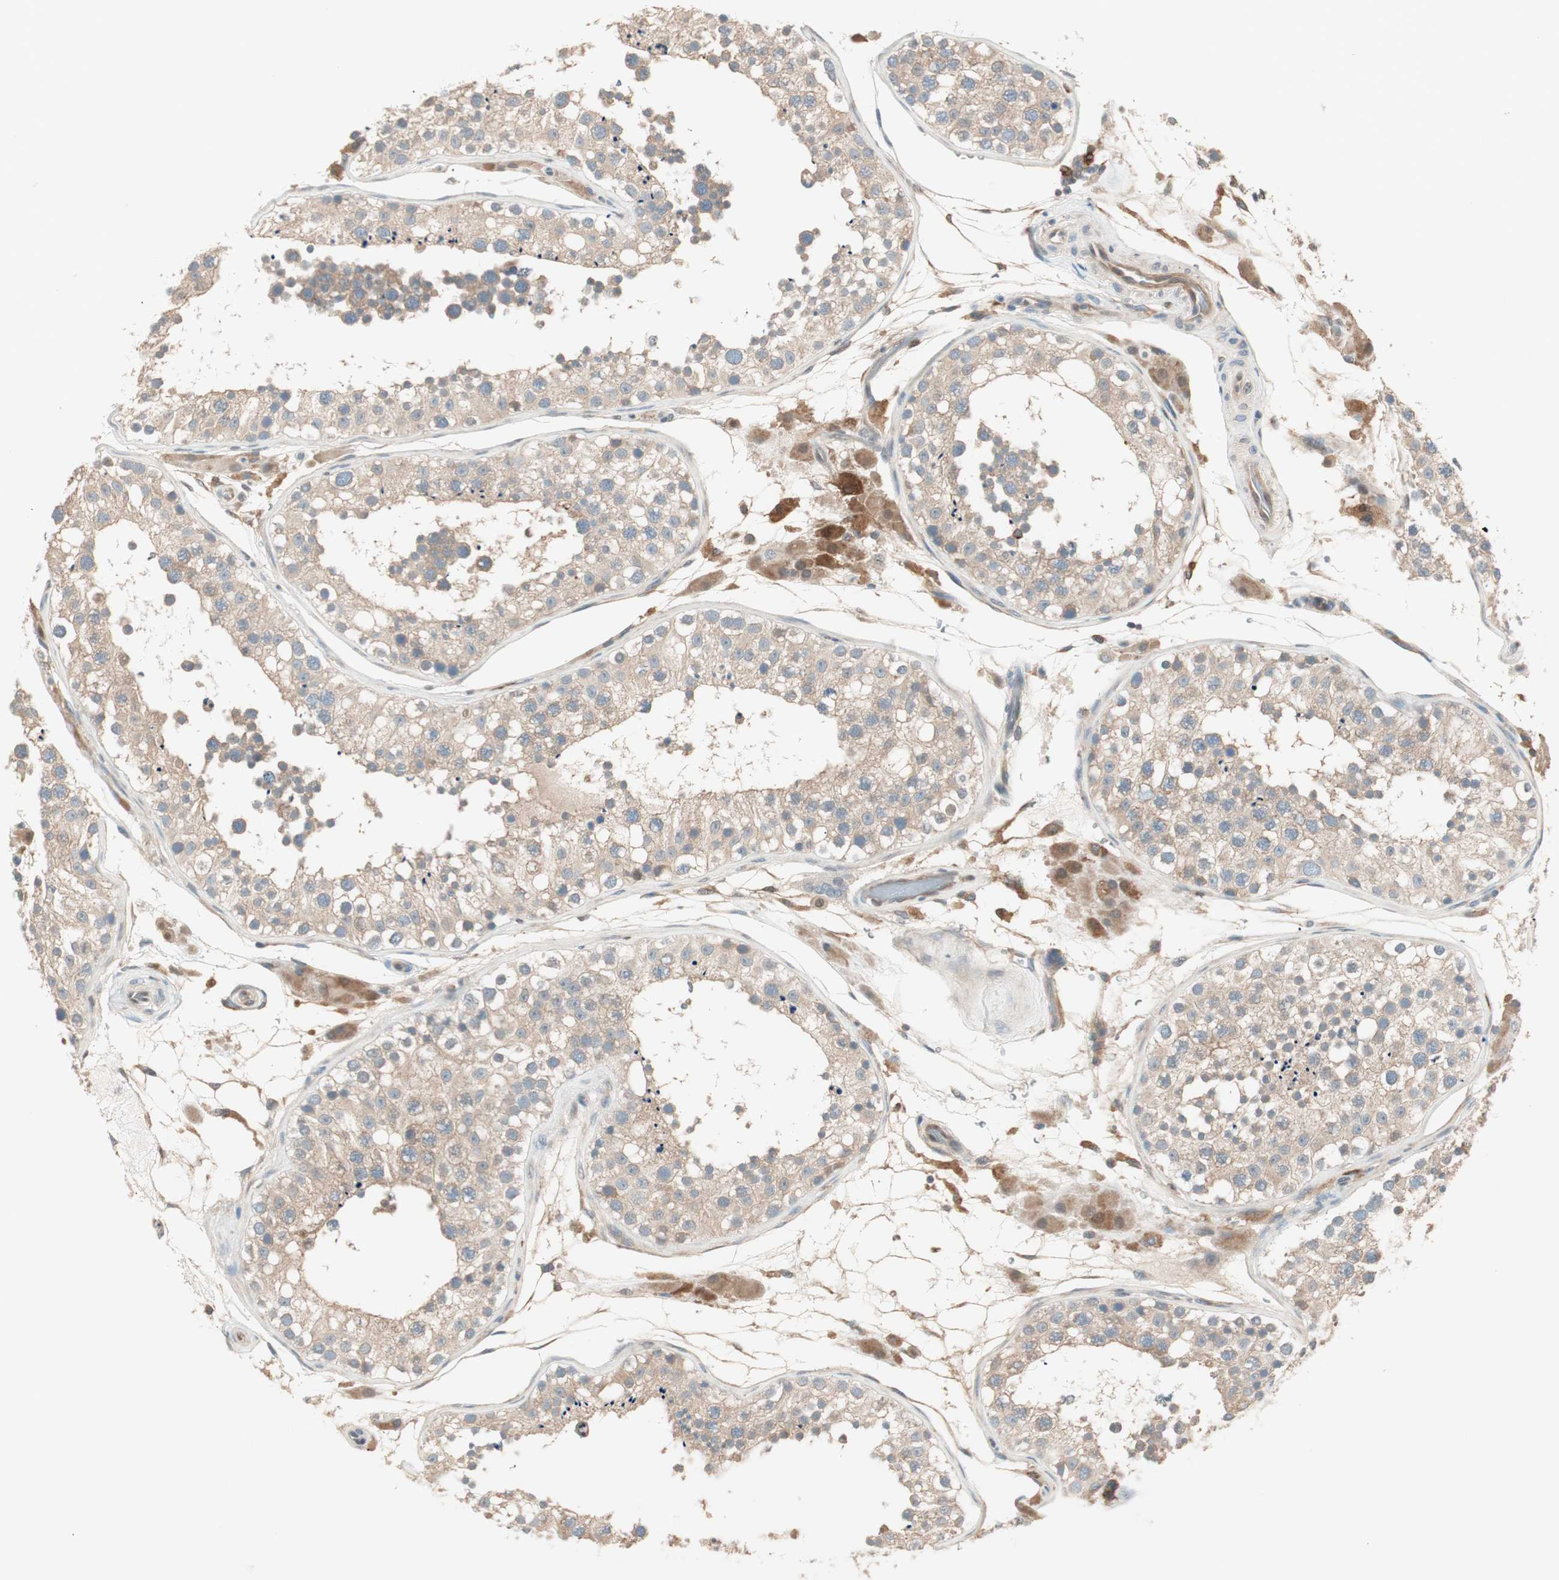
{"staining": {"intensity": "weak", "quantity": ">75%", "location": "cytoplasmic/membranous"}, "tissue": "testis", "cell_type": "Cells in seminiferous ducts", "image_type": "normal", "snomed": [{"axis": "morphology", "description": "Normal tissue, NOS"}, {"axis": "topography", "description": "Testis"}], "caption": "Immunohistochemical staining of normal testis reveals weak cytoplasmic/membranous protein positivity in approximately >75% of cells in seminiferous ducts. (DAB (3,3'-diaminobenzidine) IHC, brown staining for protein, blue staining for nuclei).", "gene": "GALT", "patient": {"sex": "male", "age": 26}}